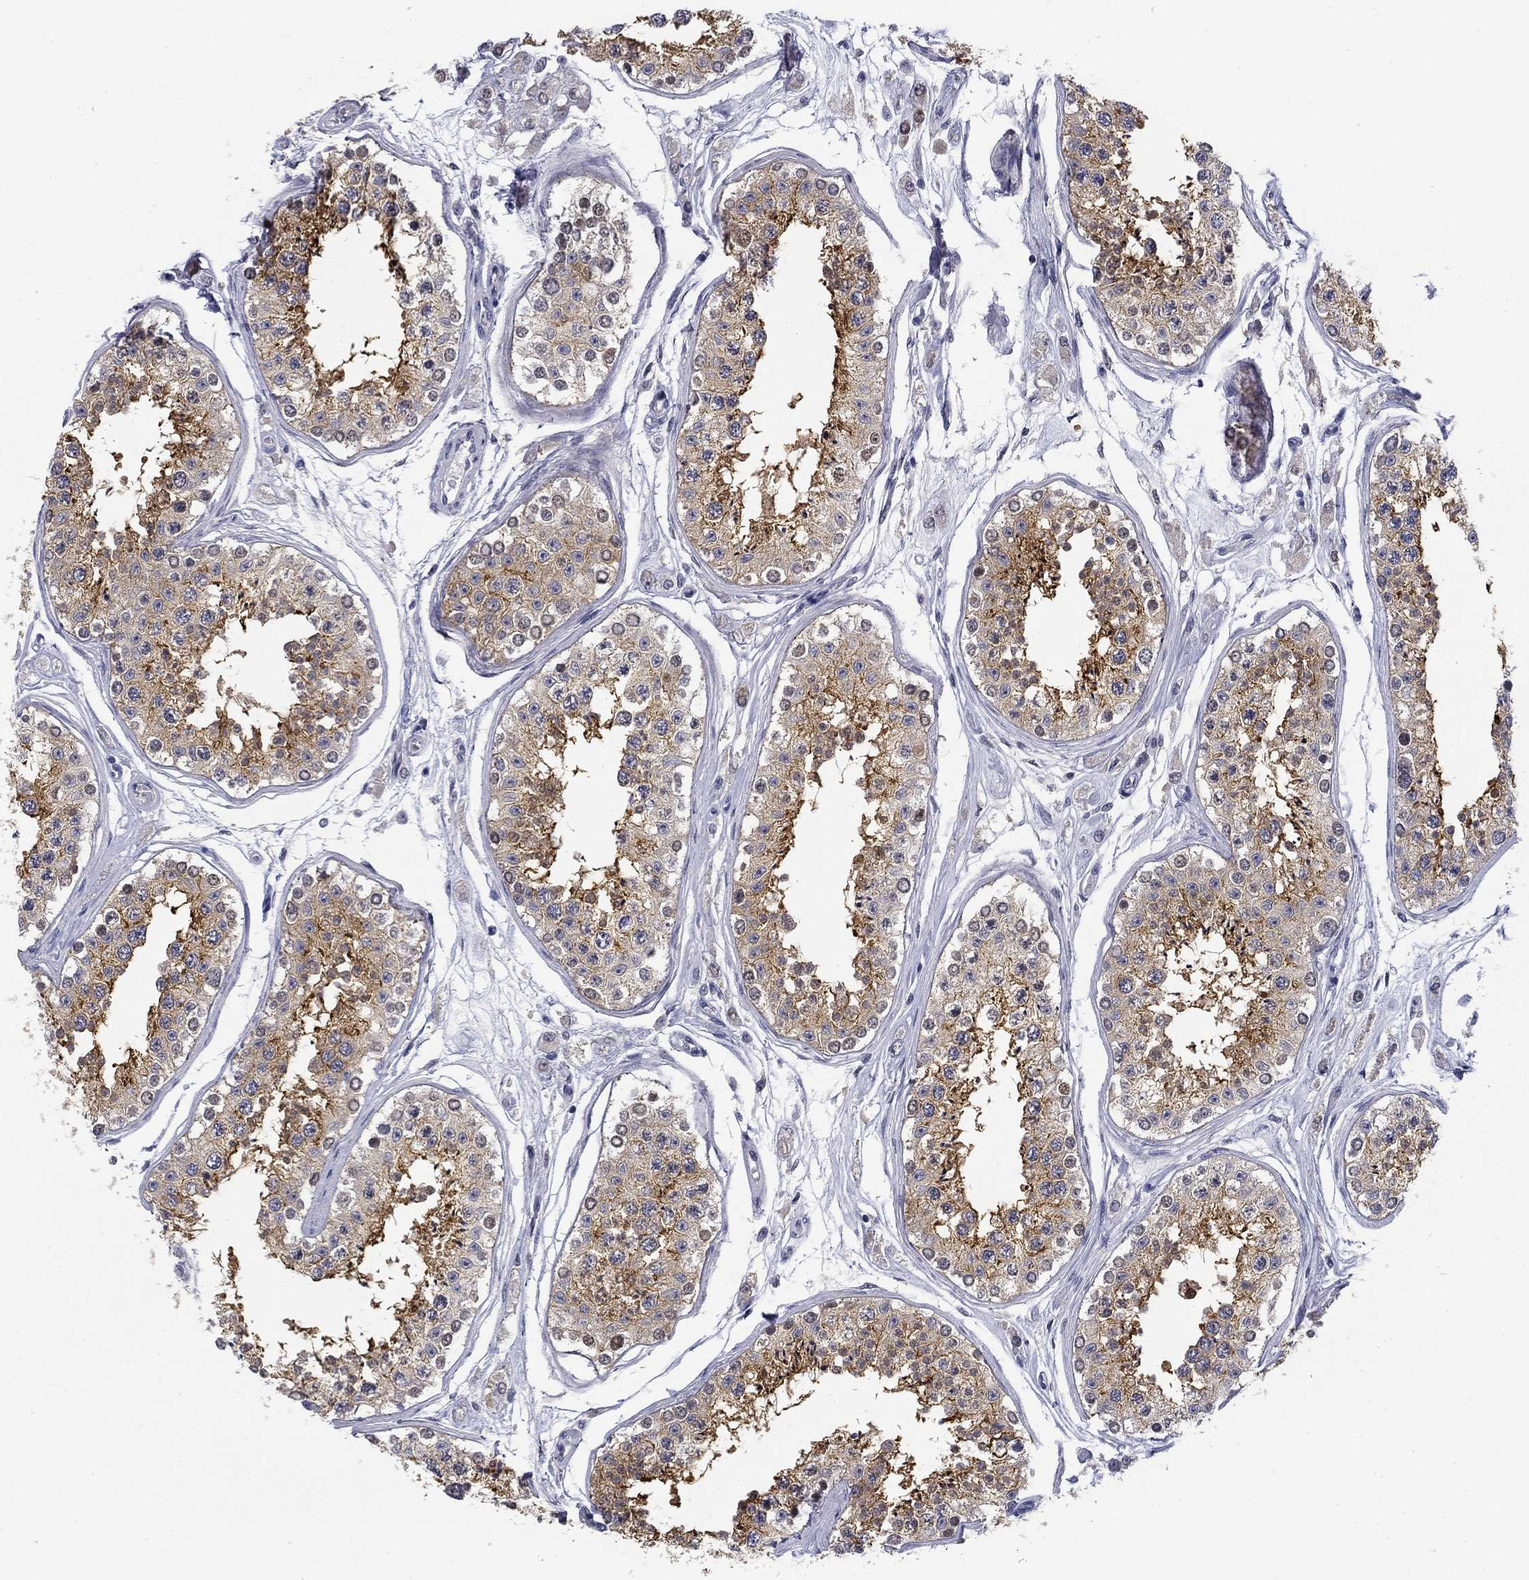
{"staining": {"intensity": "strong", "quantity": "25%-75%", "location": "cytoplasmic/membranous"}, "tissue": "testis", "cell_type": "Cells in seminiferous ducts", "image_type": "normal", "snomed": [{"axis": "morphology", "description": "Normal tissue, NOS"}, {"axis": "topography", "description": "Testis"}], "caption": "Strong cytoplasmic/membranous positivity for a protein is appreciated in about 25%-75% of cells in seminiferous ducts of unremarkable testis using immunohistochemistry.", "gene": "TIGD4", "patient": {"sex": "male", "age": 25}}